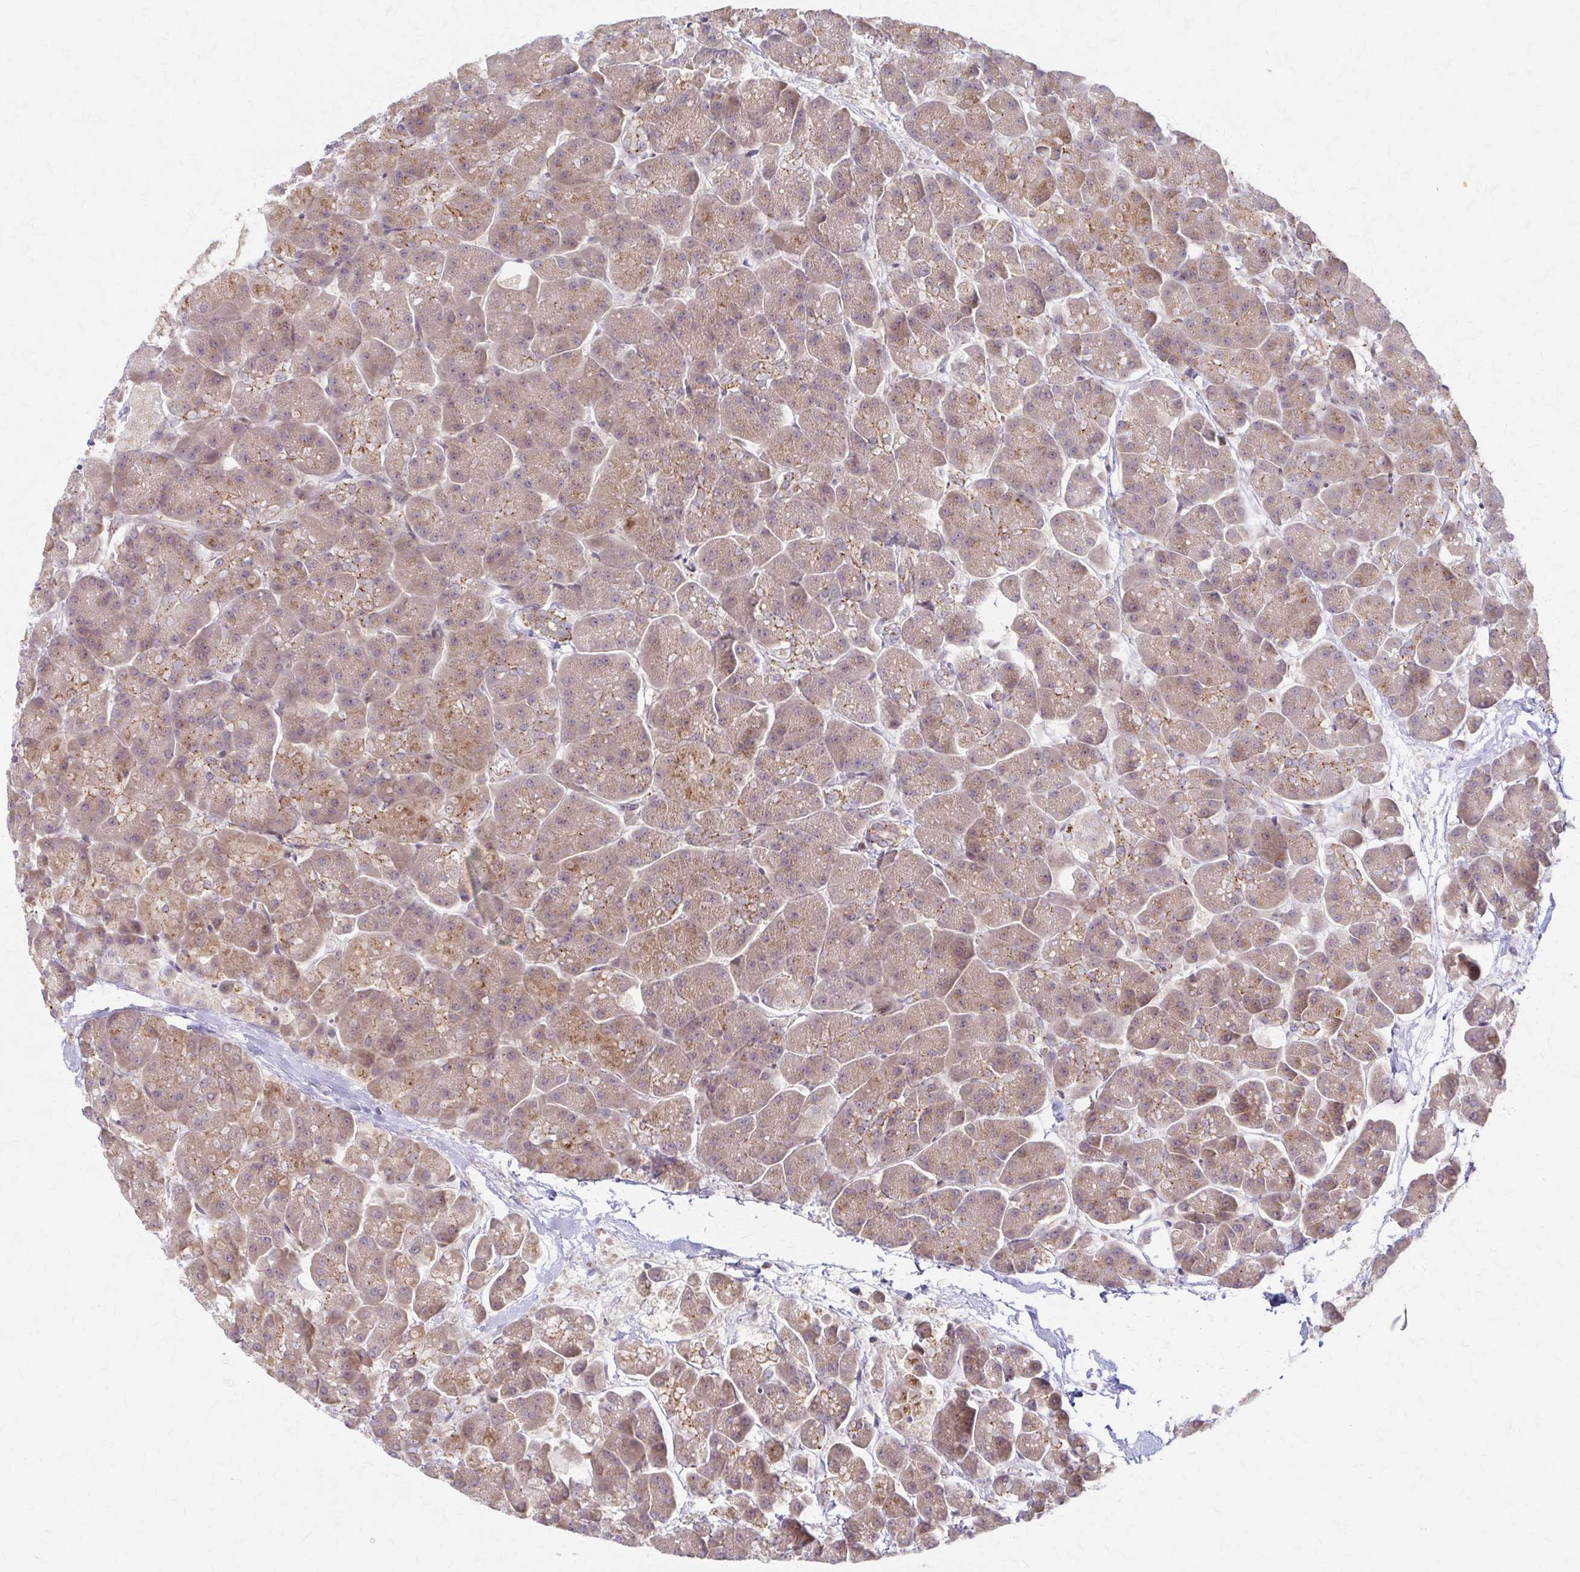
{"staining": {"intensity": "strong", "quantity": "25%-75%", "location": "cytoplasmic/membranous"}, "tissue": "pancreas", "cell_type": "Exocrine glandular cells", "image_type": "normal", "snomed": [{"axis": "morphology", "description": "Normal tissue, NOS"}, {"axis": "topography", "description": "Pancreas"}, {"axis": "topography", "description": "Peripheral nerve tissue"}], "caption": "Immunohistochemistry (IHC) photomicrograph of unremarkable pancreas: pancreas stained using immunohistochemistry demonstrates high levels of strong protein expression localized specifically in the cytoplasmic/membranous of exocrine glandular cells, appearing as a cytoplasmic/membranous brown color.", "gene": "ARHGAP35", "patient": {"sex": "male", "age": 54}}